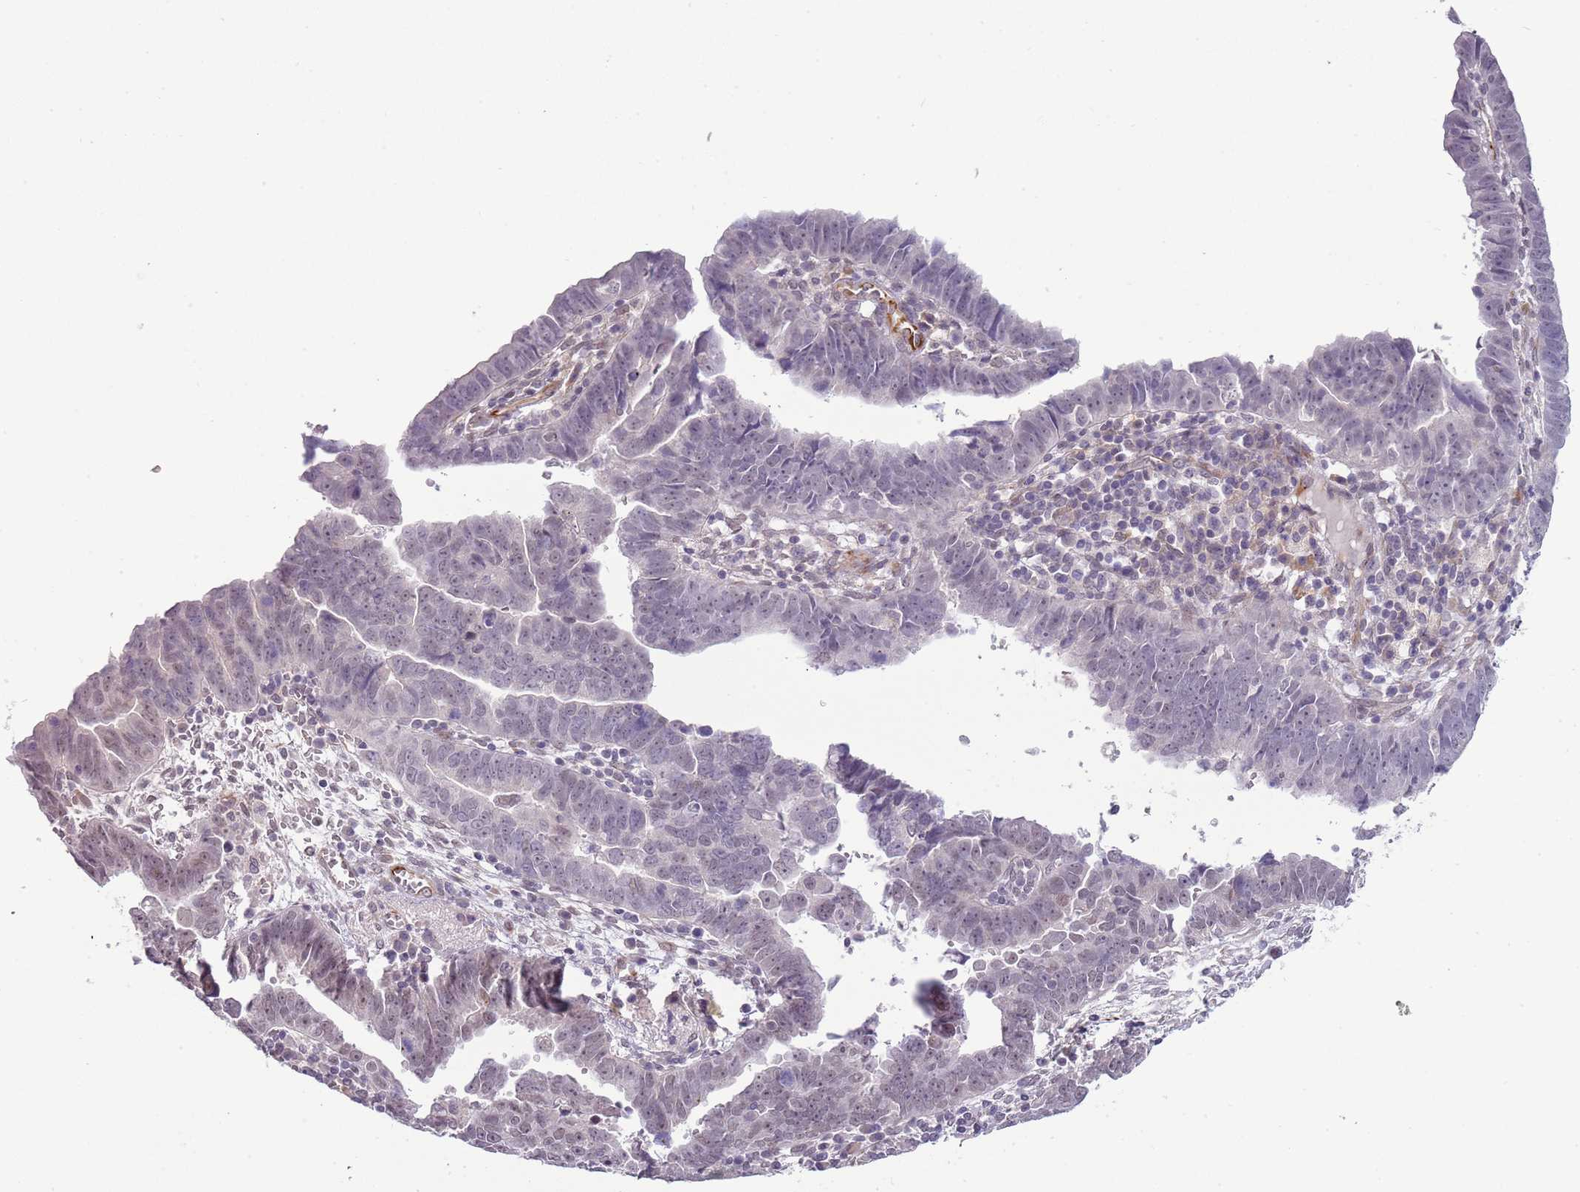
{"staining": {"intensity": "weak", "quantity": "<25%", "location": "nuclear"}, "tissue": "endometrial cancer", "cell_type": "Tumor cells", "image_type": "cancer", "snomed": [{"axis": "morphology", "description": "Adenocarcinoma, NOS"}, {"axis": "topography", "description": "Endometrium"}], "caption": "The micrograph shows no significant staining in tumor cells of adenocarcinoma (endometrial). (DAB immunohistochemistry (IHC) visualized using brightfield microscopy, high magnification).", "gene": "NBPF3", "patient": {"sex": "female", "age": 75}}